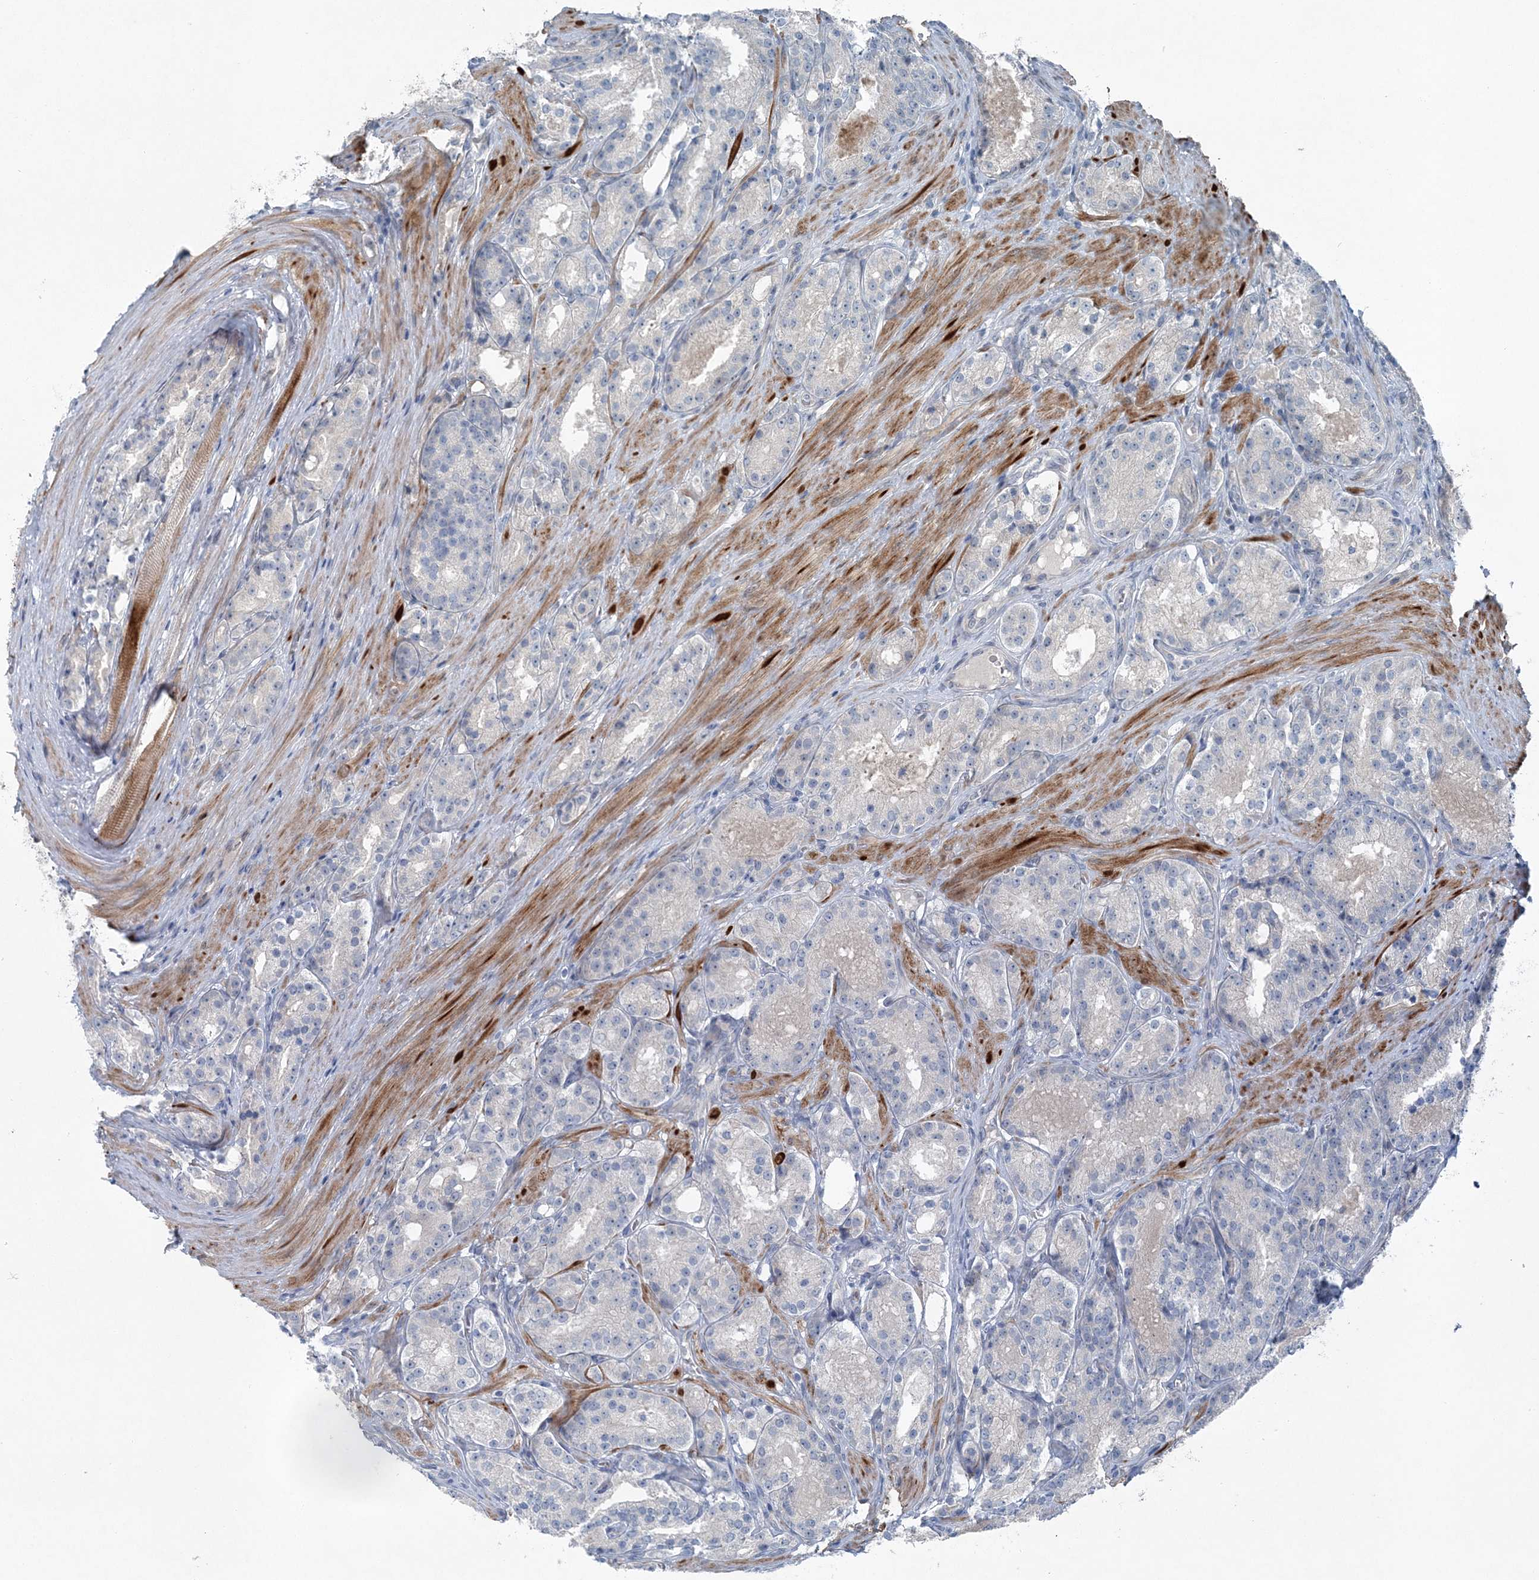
{"staining": {"intensity": "negative", "quantity": "none", "location": "none"}, "tissue": "prostate cancer", "cell_type": "Tumor cells", "image_type": "cancer", "snomed": [{"axis": "morphology", "description": "Adenocarcinoma, High grade"}, {"axis": "topography", "description": "Prostate"}], "caption": "Tumor cells show no significant protein positivity in prostate adenocarcinoma (high-grade). (DAB IHC visualized using brightfield microscopy, high magnification).", "gene": "KIAA1586", "patient": {"sex": "male", "age": 60}}